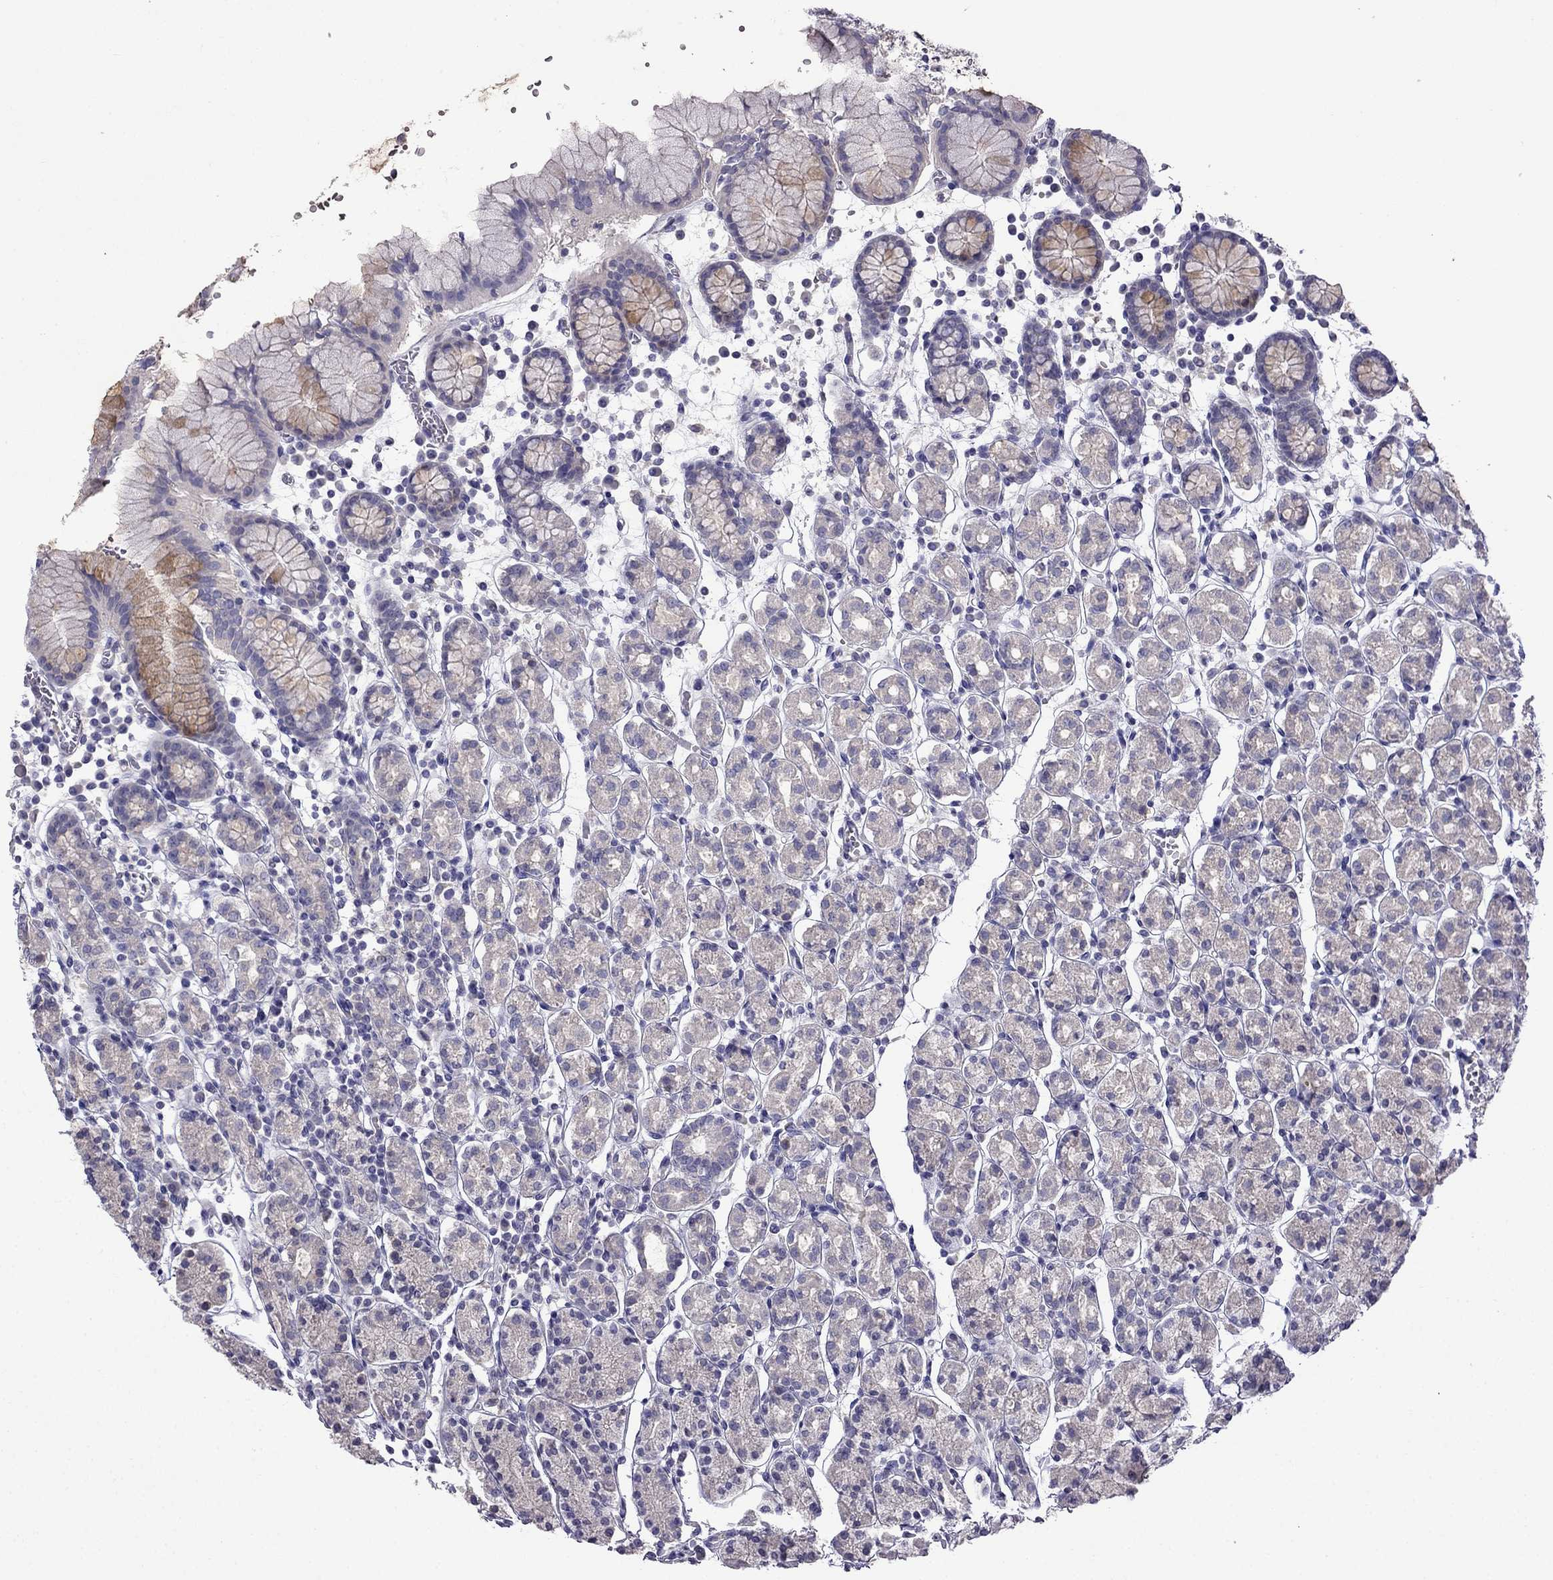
{"staining": {"intensity": "negative", "quantity": "none", "location": "none"}, "tissue": "stomach", "cell_type": "Glandular cells", "image_type": "normal", "snomed": [{"axis": "morphology", "description": "Normal tissue, NOS"}, {"axis": "topography", "description": "Stomach, upper"}, {"axis": "topography", "description": "Stomach"}], "caption": "Glandular cells are negative for protein expression in unremarkable human stomach. (DAB (3,3'-diaminobenzidine) IHC, high magnification).", "gene": "SCNN1D", "patient": {"sex": "male", "age": 62}}